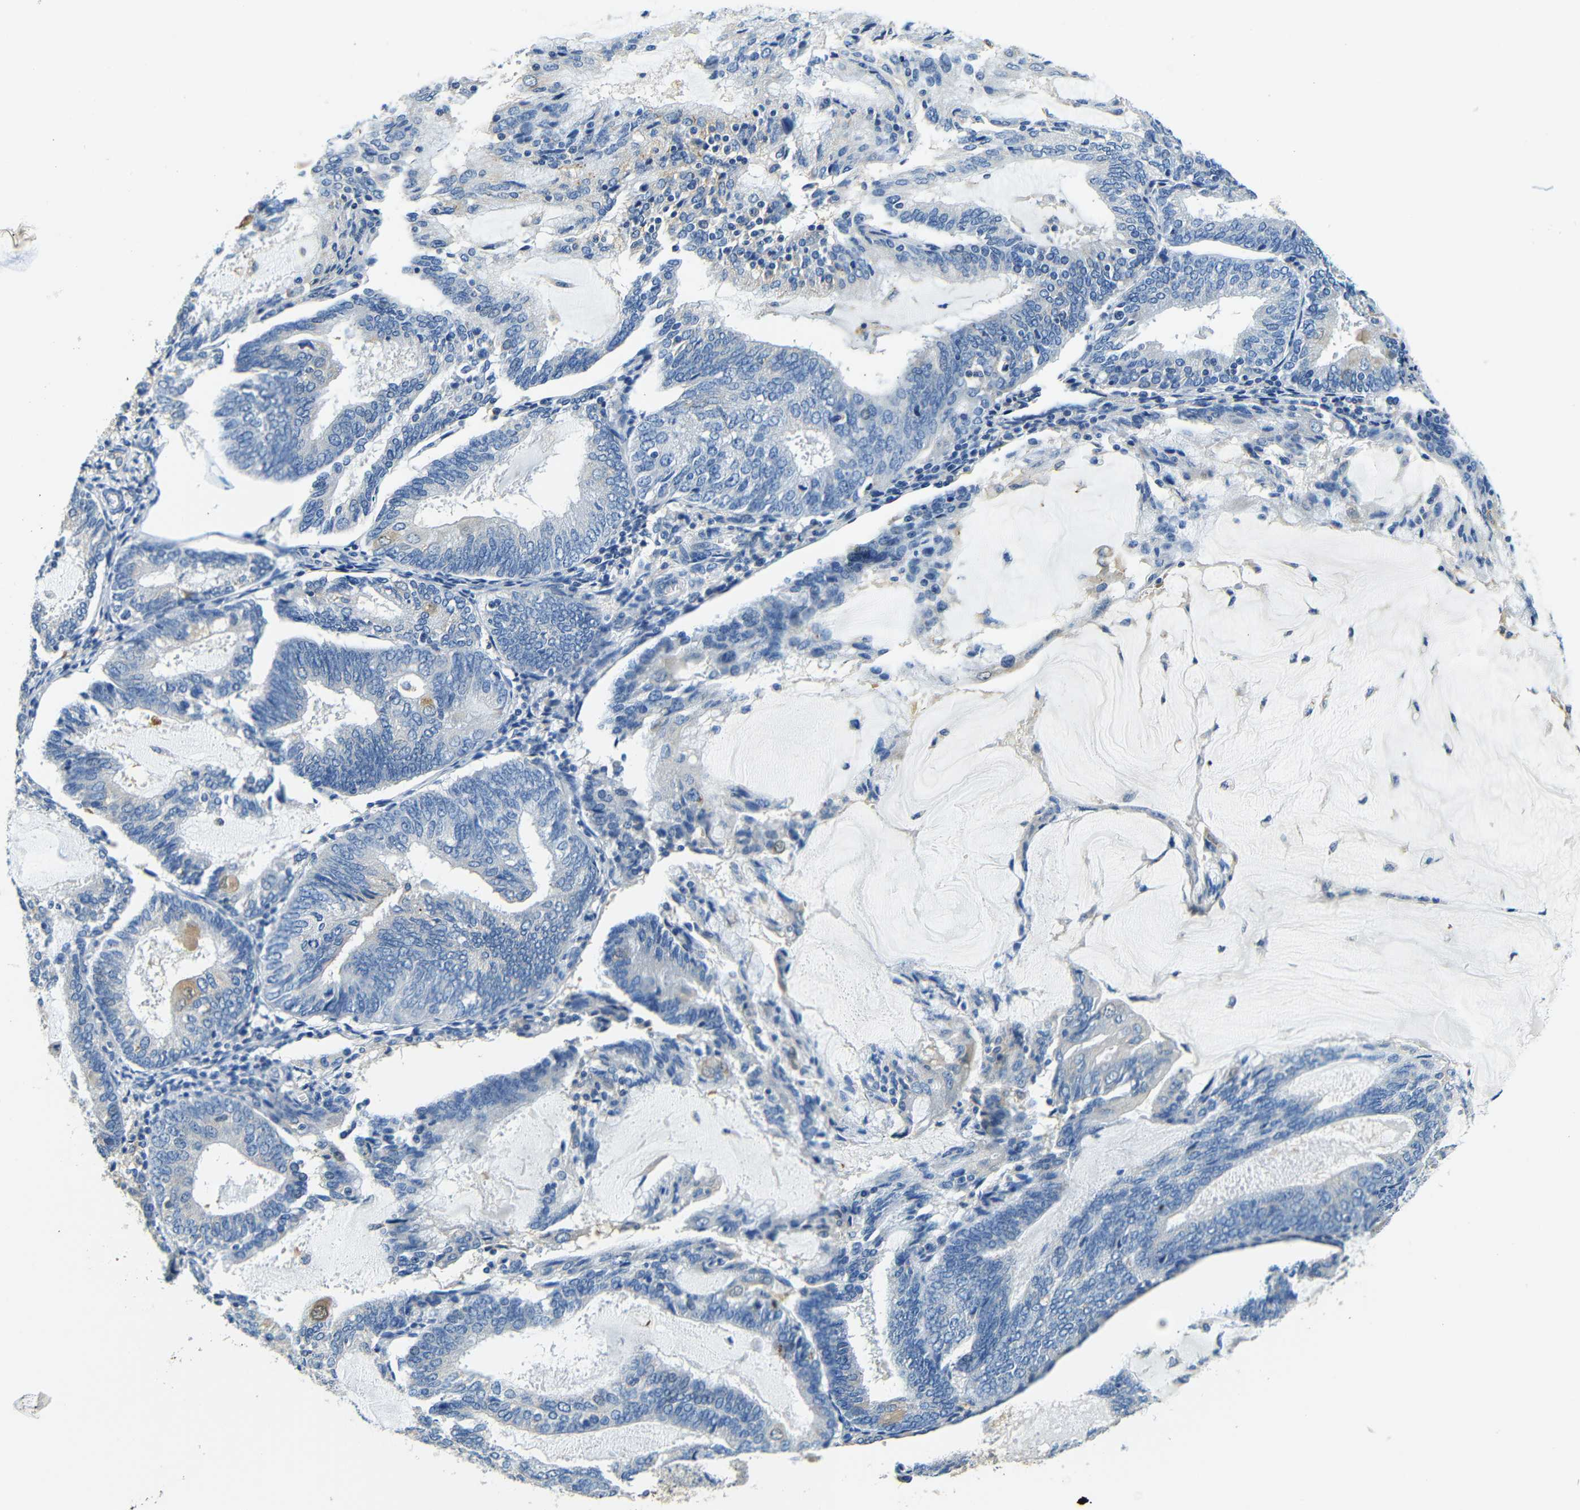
{"staining": {"intensity": "negative", "quantity": "none", "location": "none"}, "tissue": "endometrial cancer", "cell_type": "Tumor cells", "image_type": "cancer", "snomed": [{"axis": "morphology", "description": "Adenocarcinoma, NOS"}, {"axis": "topography", "description": "Endometrium"}], "caption": "Endometrial cancer (adenocarcinoma) was stained to show a protein in brown. There is no significant expression in tumor cells.", "gene": "FMO5", "patient": {"sex": "female", "age": 81}}